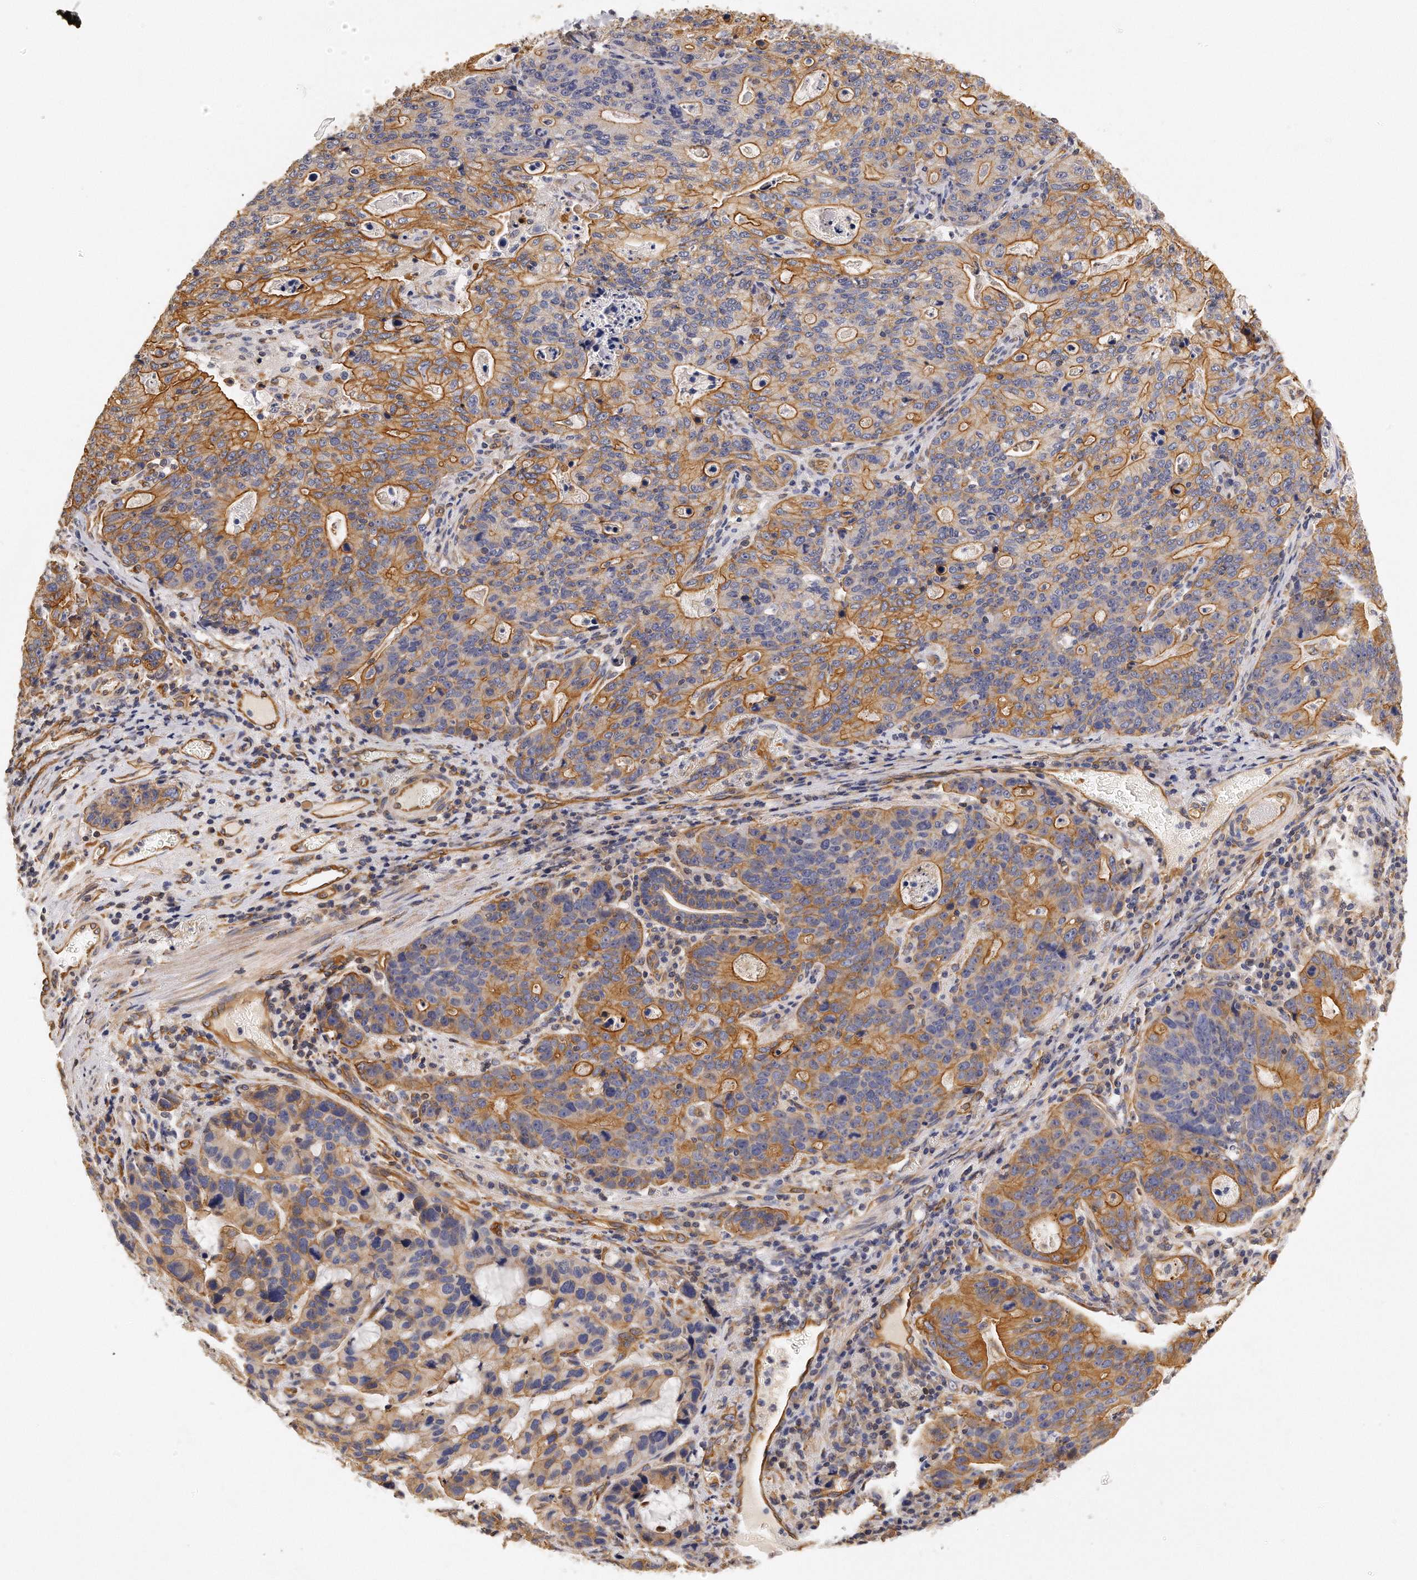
{"staining": {"intensity": "moderate", "quantity": ">75%", "location": "cytoplasmic/membranous"}, "tissue": "stomach cancer", "cell_type": "Tumor cells", "image_type": "cancer", "snomed": [{"axis": "morphology", "description": "Adenocarcinoma, NOS"}, {"axis": "topography", "description": "Esophagus"}, {"axis": "topography", "description": "Stomach"}], "caption": "Tumor cells display moderate cytoplasmic/membranous staining in about >75% of cells in stomach cancer. (Brightfield microscopy of DAB IHC at high magnification).", "gene": "CHST7", "patient": {"sex": "male", "age": 74}}